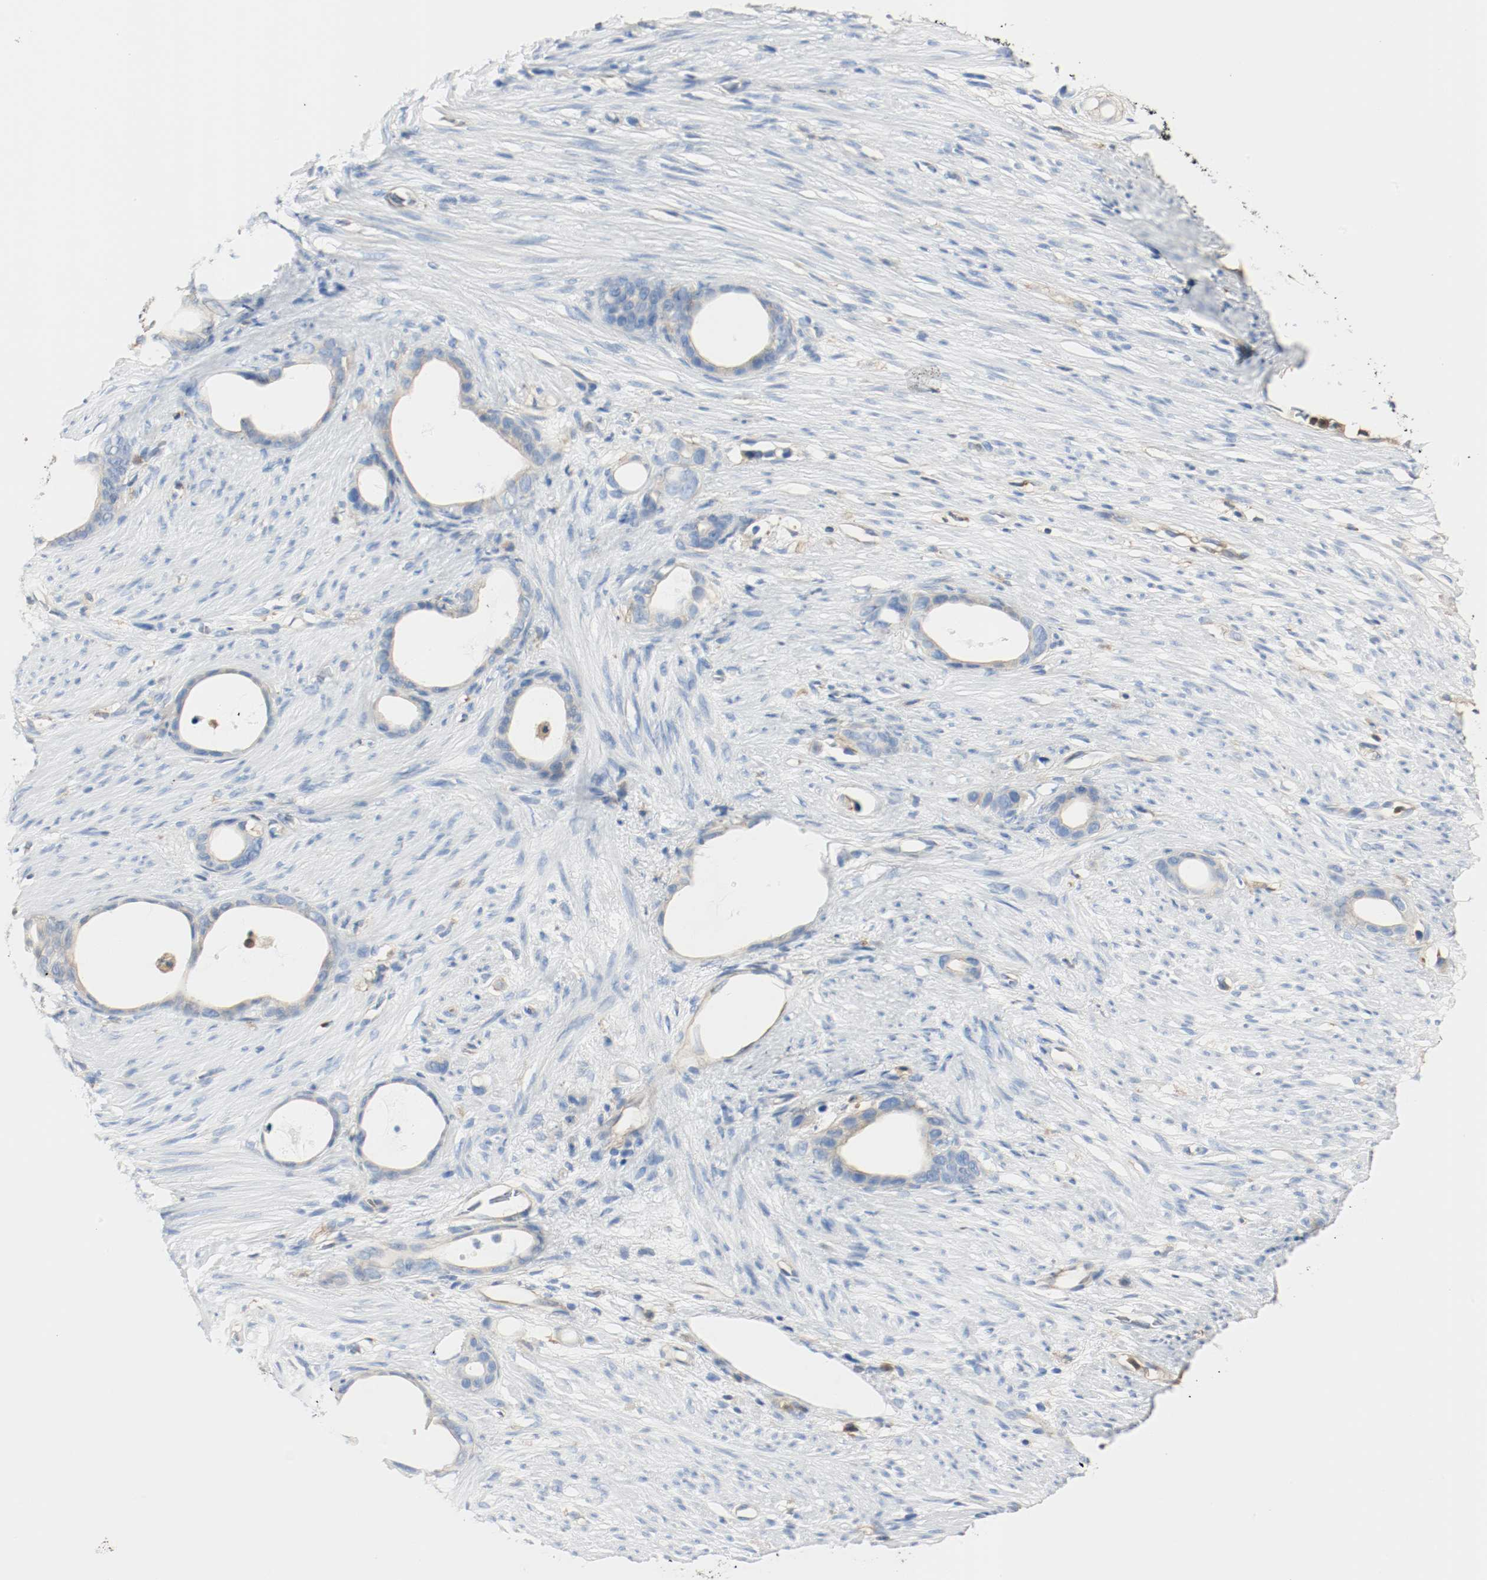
{"staining": {"intensity": "weak", "quantity": "25%-75%", "location": "cytoplasmic/membranous"}, "tissue": "stomach cancer", "cell_type": "Tumor cells", "image_type": "cancer", "snomed": [{"axis": "morphology", "description": "Adenocarcinoma, NOS"}, {"axis": "topography", "description": "Stomach"}], "caption": "DAB (3,3'-diaminobenzidine) immunohistochemical staining of stomach cancer (adenocarcinoma) reveals weak cytoplasmic/membranous protein positivity in about 25%-75% of tumor cells.", "gene": "ARPC1B", "patient": {"sex": "female", "age": 75}}